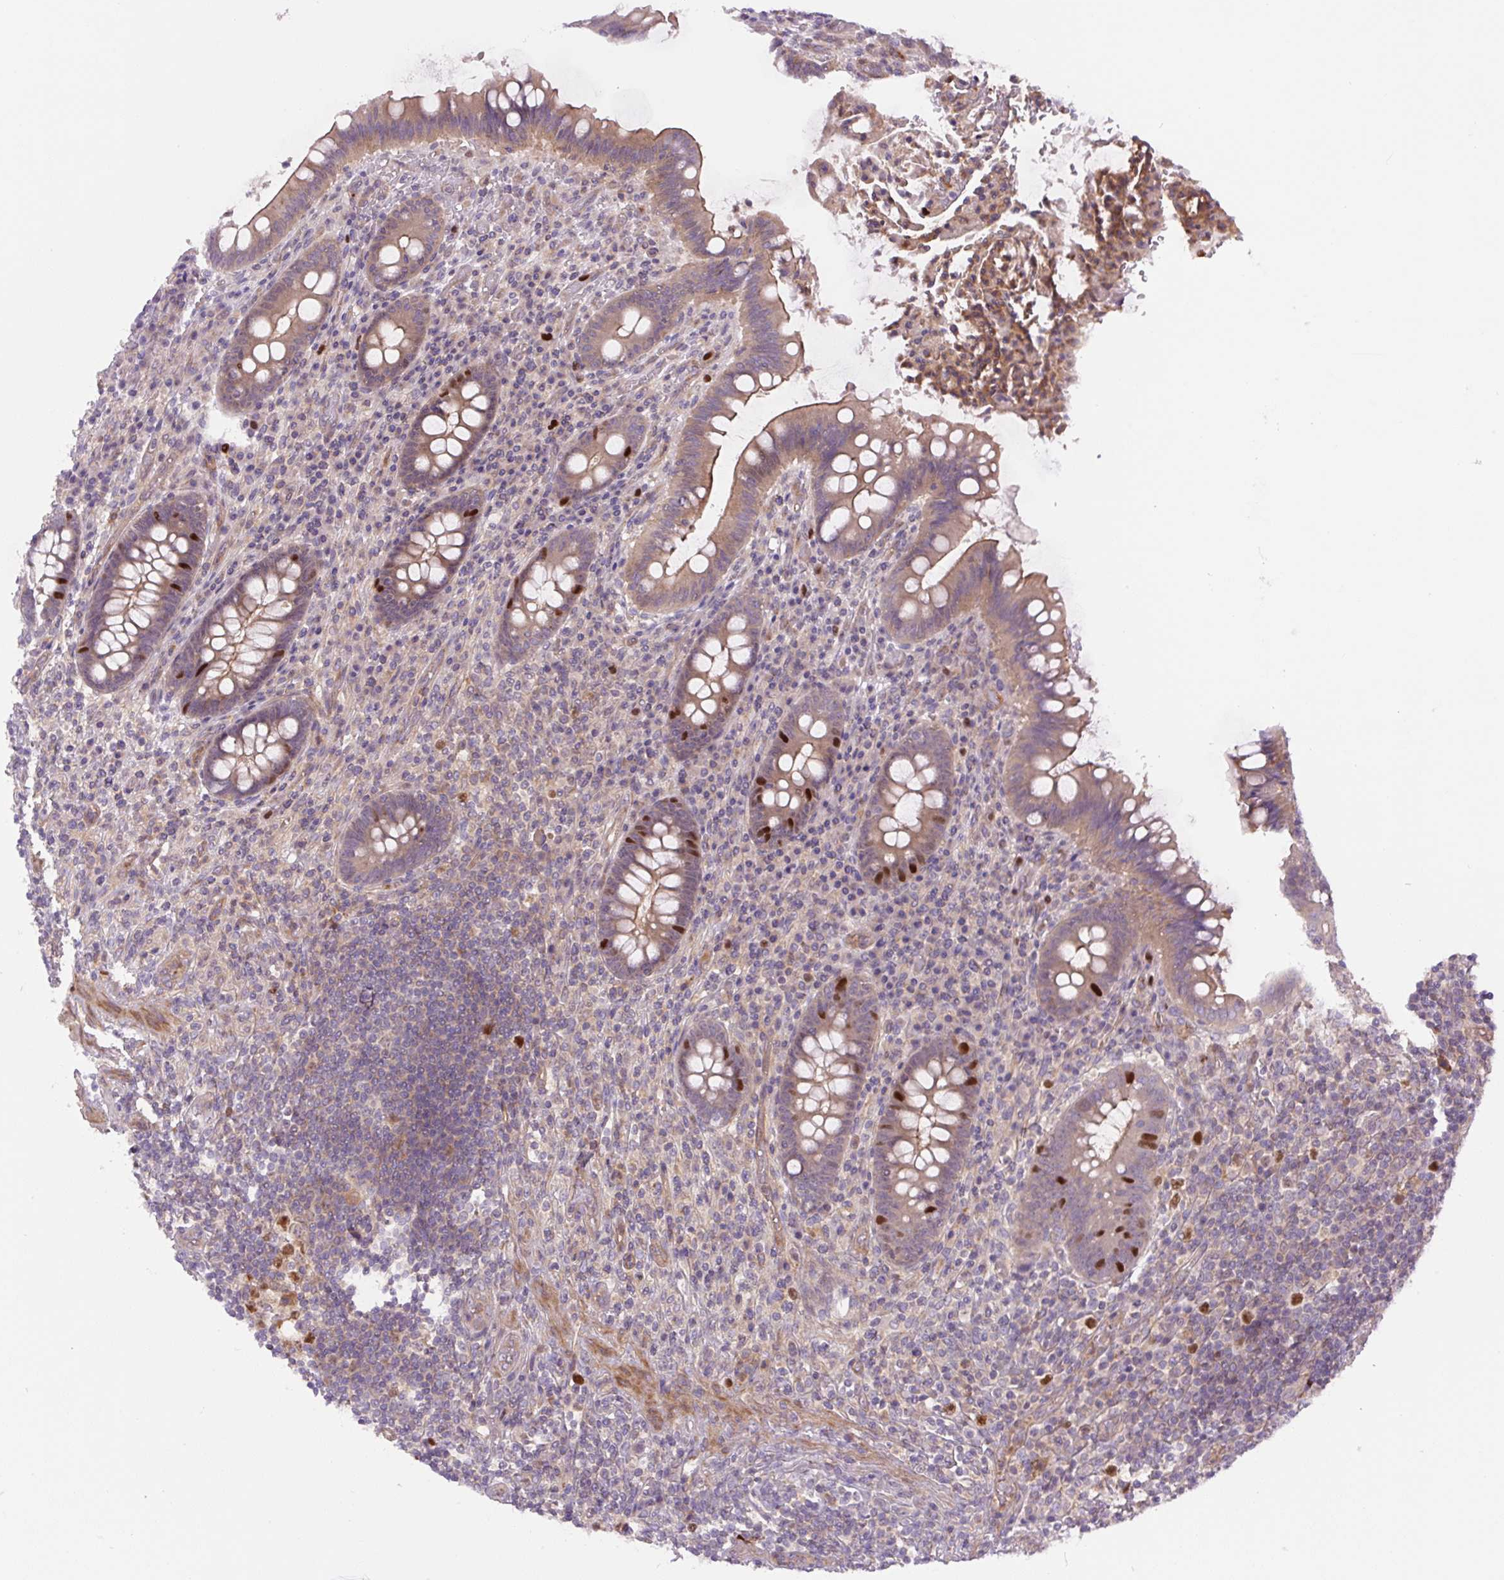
{"staining": {"intensity": "strong", "quantity": "<25%", "location": "cytoplasmic/membranous,nuclear"}, "tissue": "appendix", "cell_type": "Glandular cells", "image_type": "normal", "snomed": [{"axis": "morphology", "description": "Normal tissue, NOS"}, {"axis": "topography", "description": "Appendix"}], "caption": "Immunohistochemistry photomicrograph of benign appendix: human appendix stained using immunohistochemistry (IHC) displays medium levels of strong protein expression localized specifically in the cytoplasmic/membranous,nuclear of glandular cells, appearing as a cytoplasmic/membranous,nuclear brown color.", "gene": "KIFC1", "patient": {"sex": "female", "age": 43}}